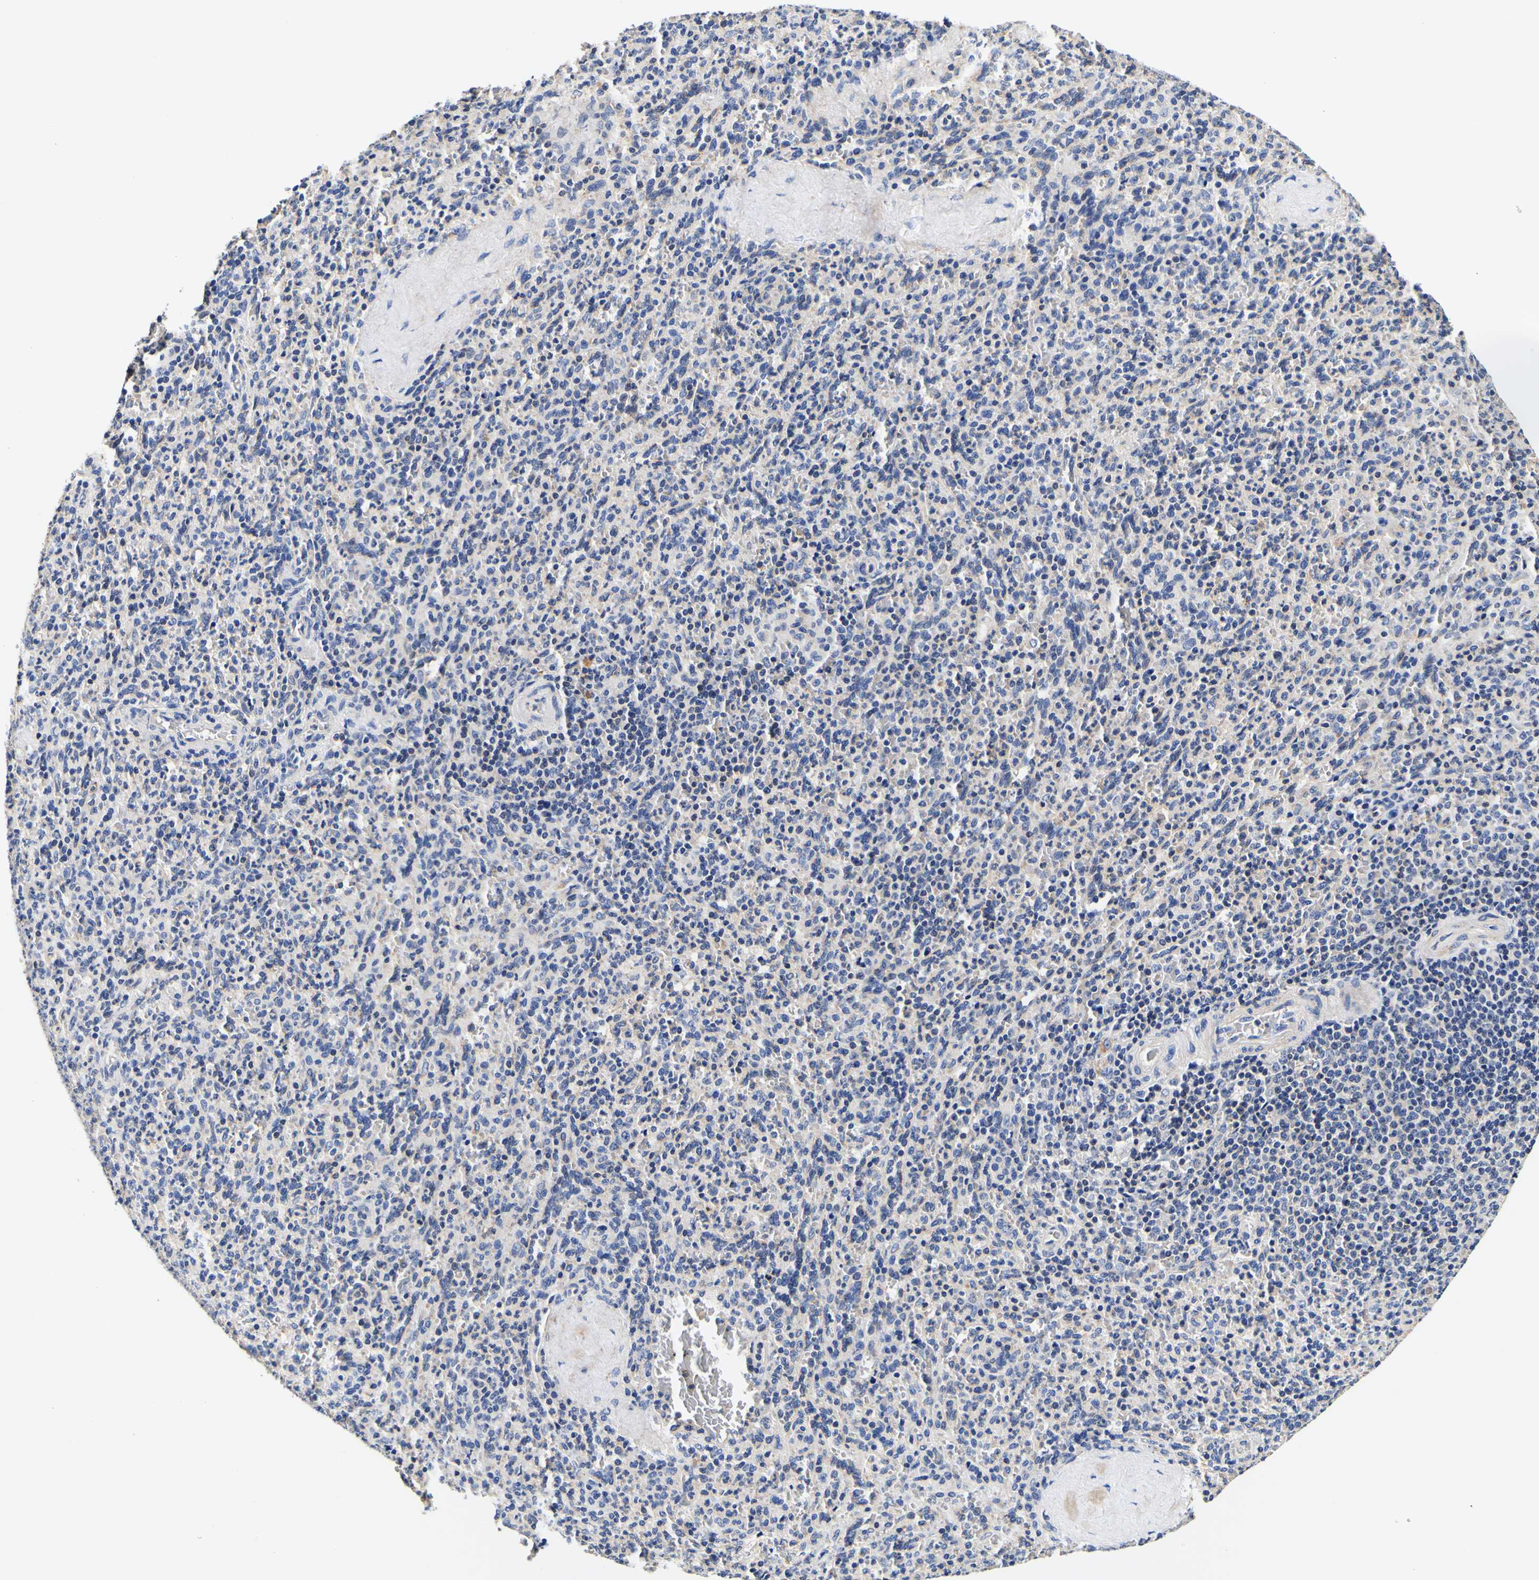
{"staining": {"intensity": "weak", "quantity": "<25%", "location": "cytoplasmic/membranous"}, "tissue": "spleen", "cell_type": "Cells in red pulp", "image_type": "normal", "snomed": [{"axis": "morphology", "description": "Normal tissue, NOS"}, {"axis": "topography", "description": "Spleen"}], "caption": "The micrograph shows no significant staining in cells in red pulp of spleen. (DAB (3,3'-diaminobenzidine) immunohistochemistry (IHC) with hematoxylin counter stain).", "gene": "CAMK4", "patient": {"sex": "male", "age": 36}}